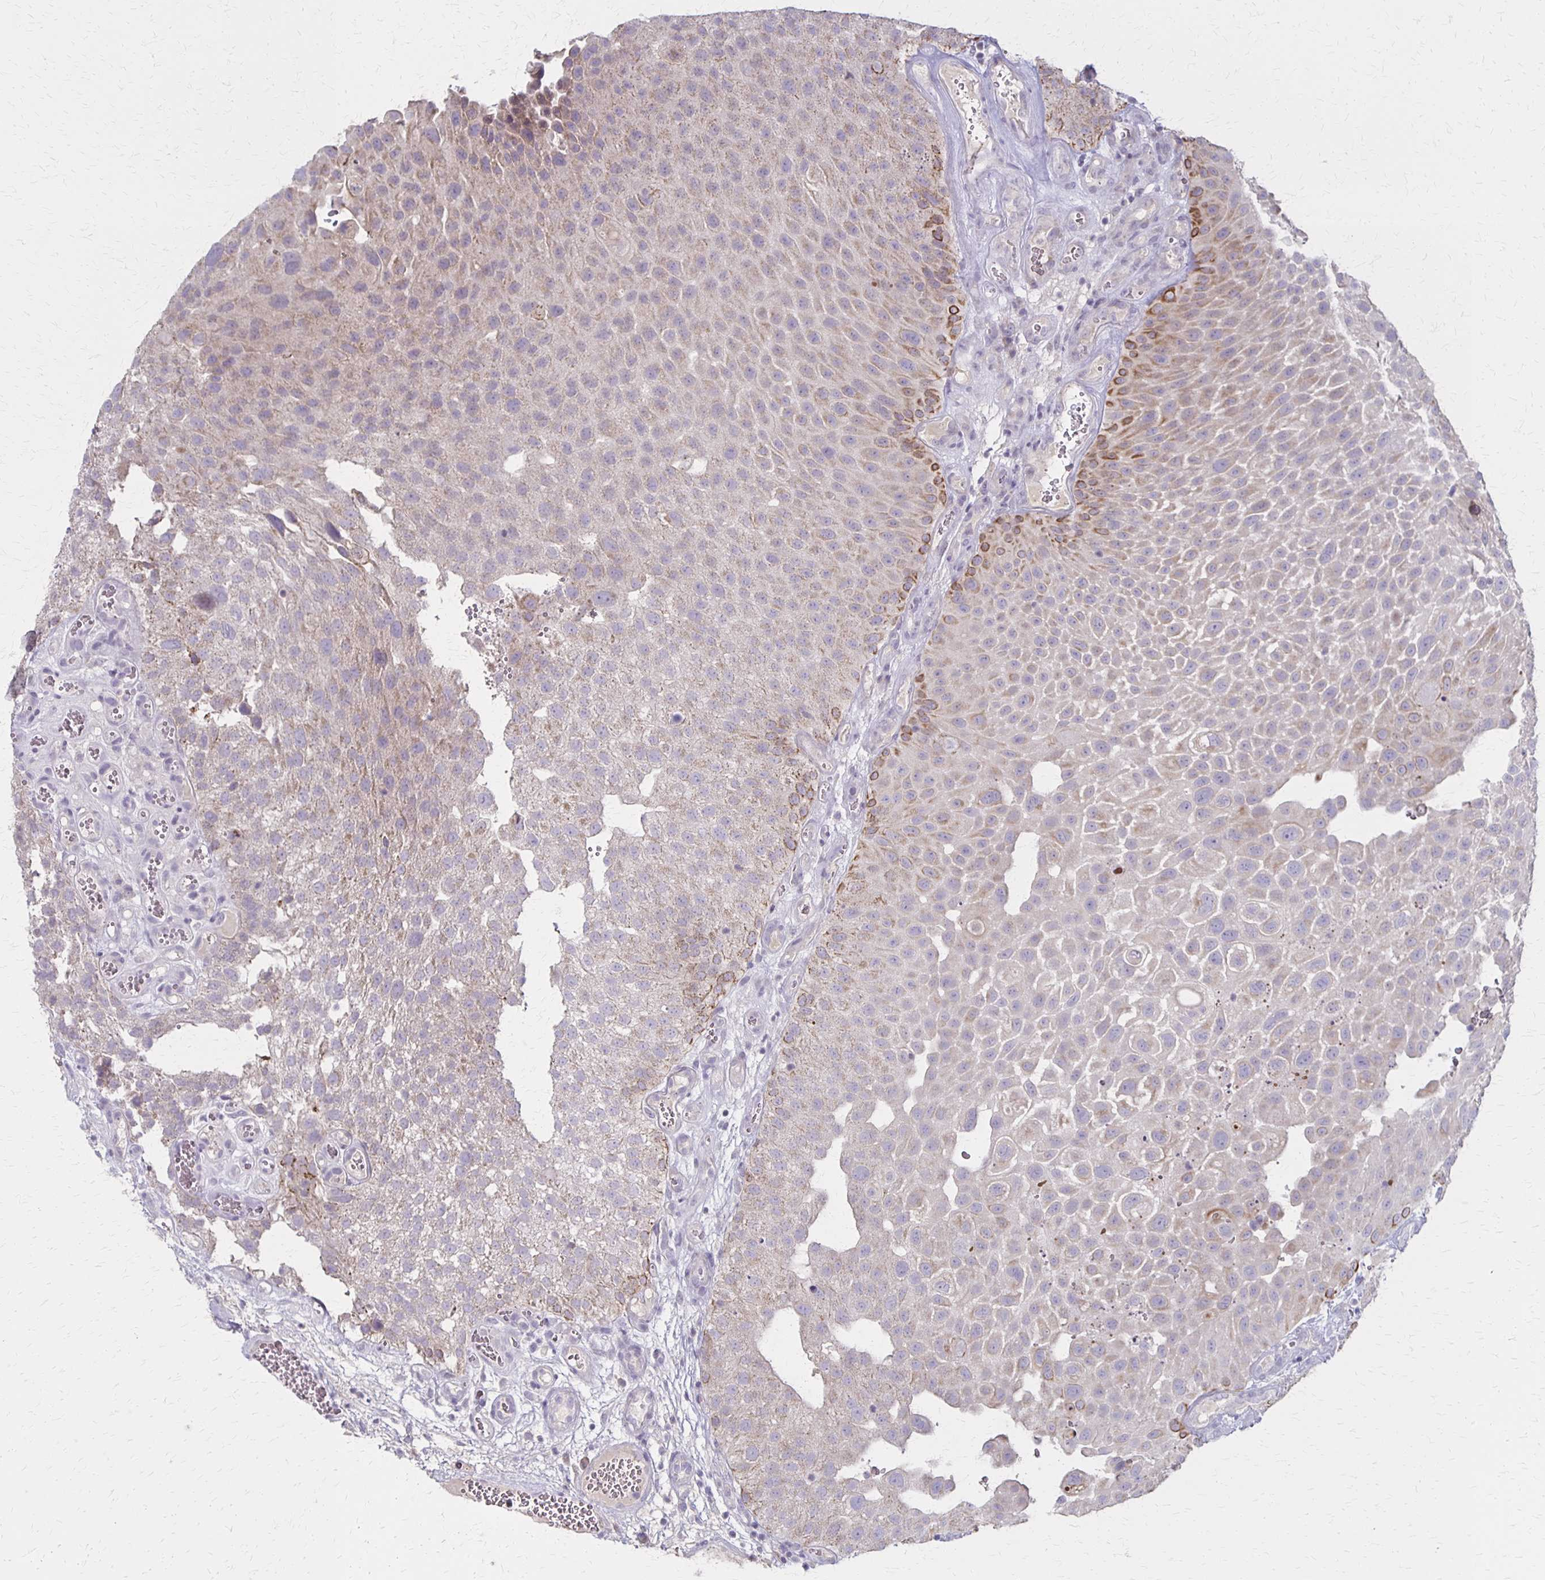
{"staining": {"intensity": "moderate", "quantity": "<25%", "location": "cytoplasmic/membranous"}, "tissue": "urothelial cancer", "cell_type": "Tumor cells", "image_type": "cancer", "snomed": [{"axis": "morphology", "description": "Urothelial carcinoma, Low grade"}, {"axis": "topography", "description": "Urinary bladder"}], "caption": "Moderate cytoplasmic/membranous positivity is seen in approximately <25% of tumor cells in urothelial cancer.", "gene": "SLC35E2B", "patient": {"sex": "male", "age": 72}}